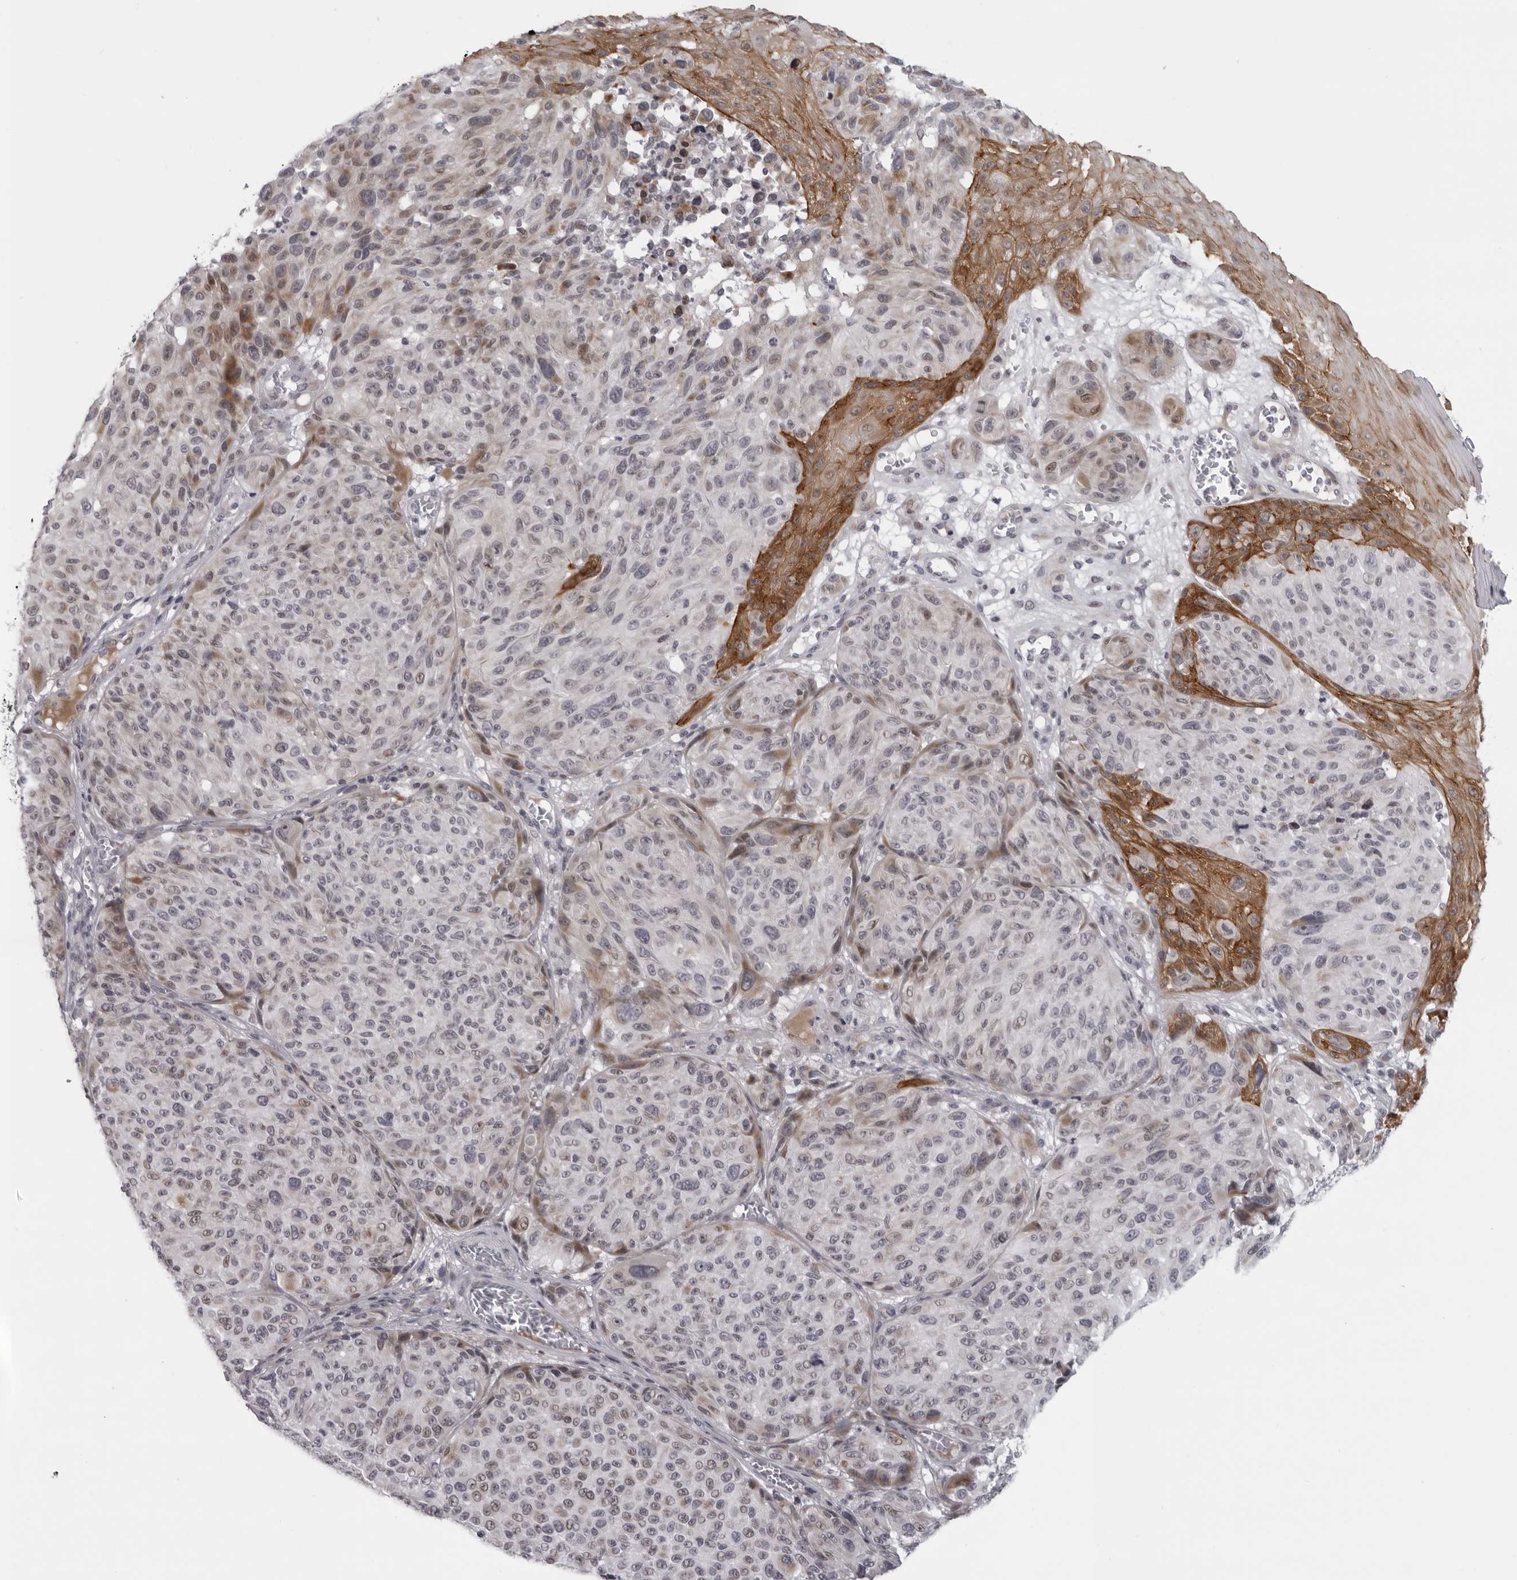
{"staining": {"intensity": "weak", "quantity": "<25%", "location": "nuclear"}, "tissue": "melanoma", "cell_type": "Tumor cells", "image_type": "cancer", "snomed": [{"axis": "morphology", "description": "Malignant melanoma, NOS"}, {"axis": "topography", "description": "Skin"}], "caption": "This is an immunohistochemistry (IHC) micrograph of malignant melanoma. There is no staining in tumor cells.", "gene": "NUDT18", "patient": {"sex": "male", "age": 83}}